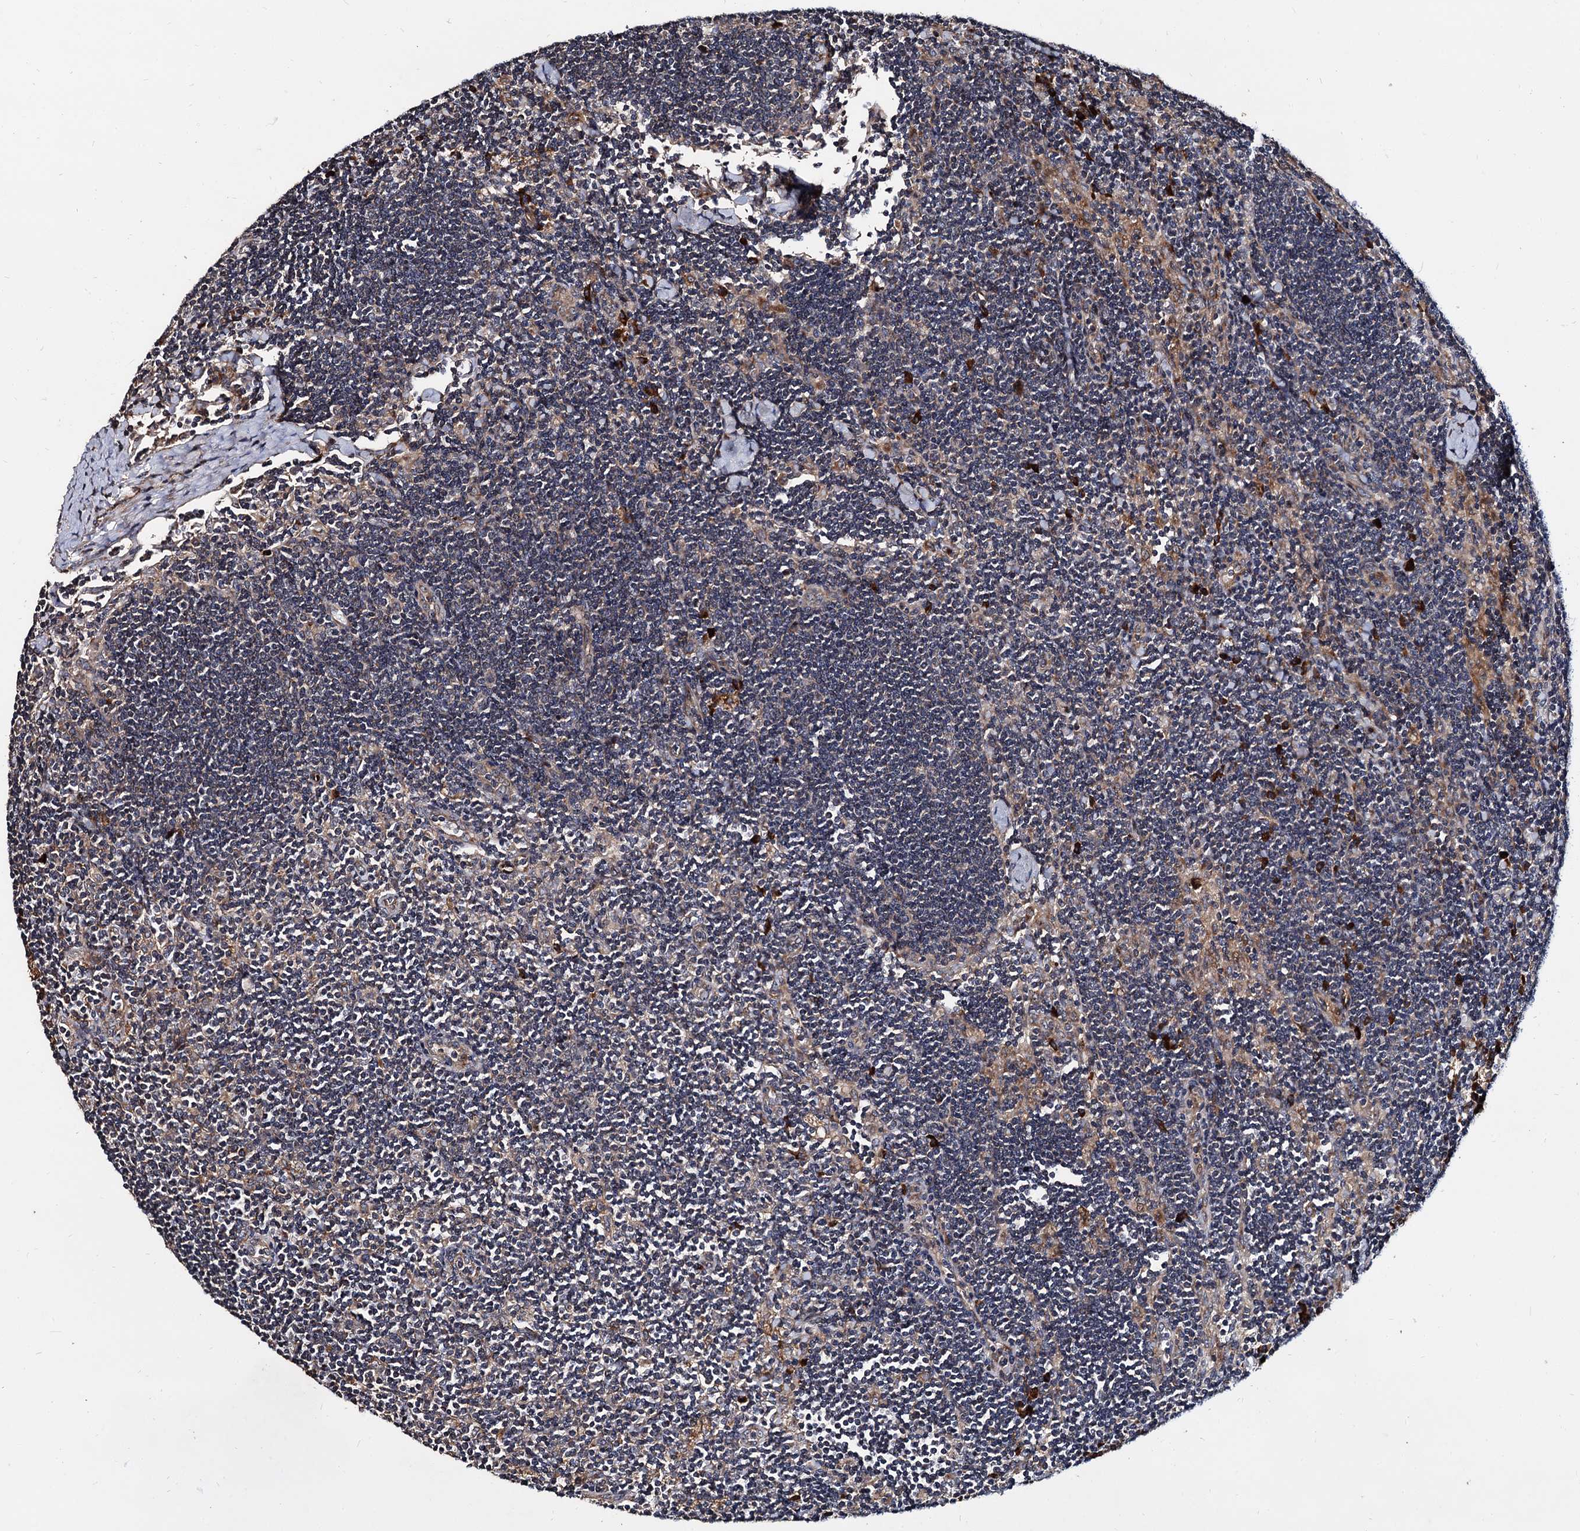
{"staining": {"intensity": "weak", "quantity": "<25%", "location": "cytoplasmic/membranous"}, "tissue": "lymph node", "cell_type": "Germinal center cells", "image_type": "normal", "snomed": [{"axis": "morphology", "description": "Normal tissue, NOS"}, {"axis": "topography", "description": "Lymph node"}], "caption": "IHC histopathology image of normal lymph node: human lymph node stained with DAB (3,3'-diaminobenzidine) demonstrates no significant protein staining in germinal center cells.", "gene": "WWC3", "patient": {"sex": "male", "age": 24}}